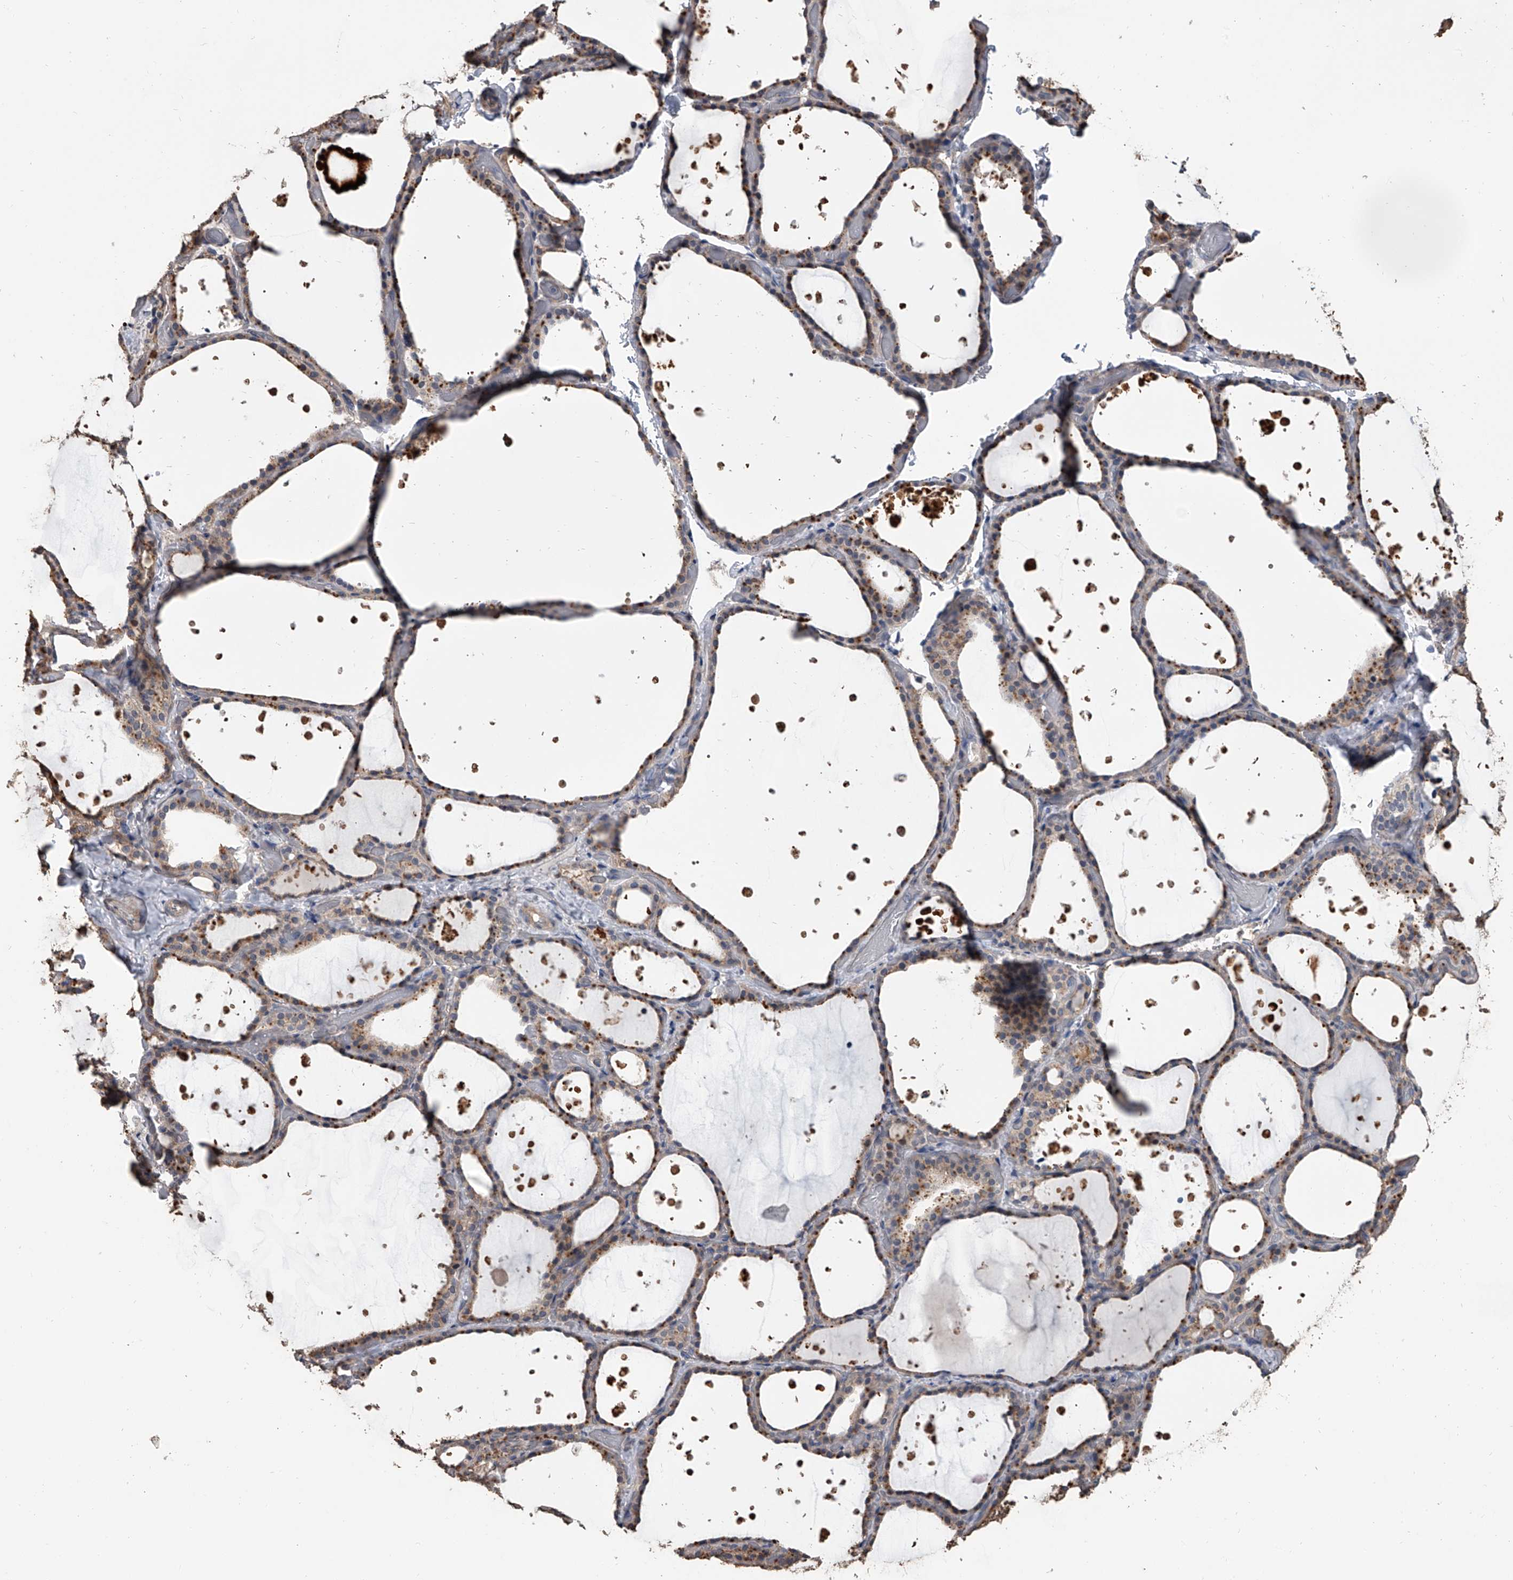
{"staining": {"intensity": "moderate", "quantity": "25%-75%", "location": "cytoplasmic/membranous"}, "tissue": "thyroid gland", "cell_type": "Glandular cells", "image_type": "normal", "snomed": [{"axis": "morphology", "description": "Normal tissue, NOS"}, {"axis": "topography", "description": "Thyroid gland"}], "caption": "The histopathology image exhibits a brown stain indicating the presence of a protein in the cytoplasmic/membranous of glandular cells in thyroid gland.", "gene": "DOCK9", "patient": {"sex": "female", "age": 44}}